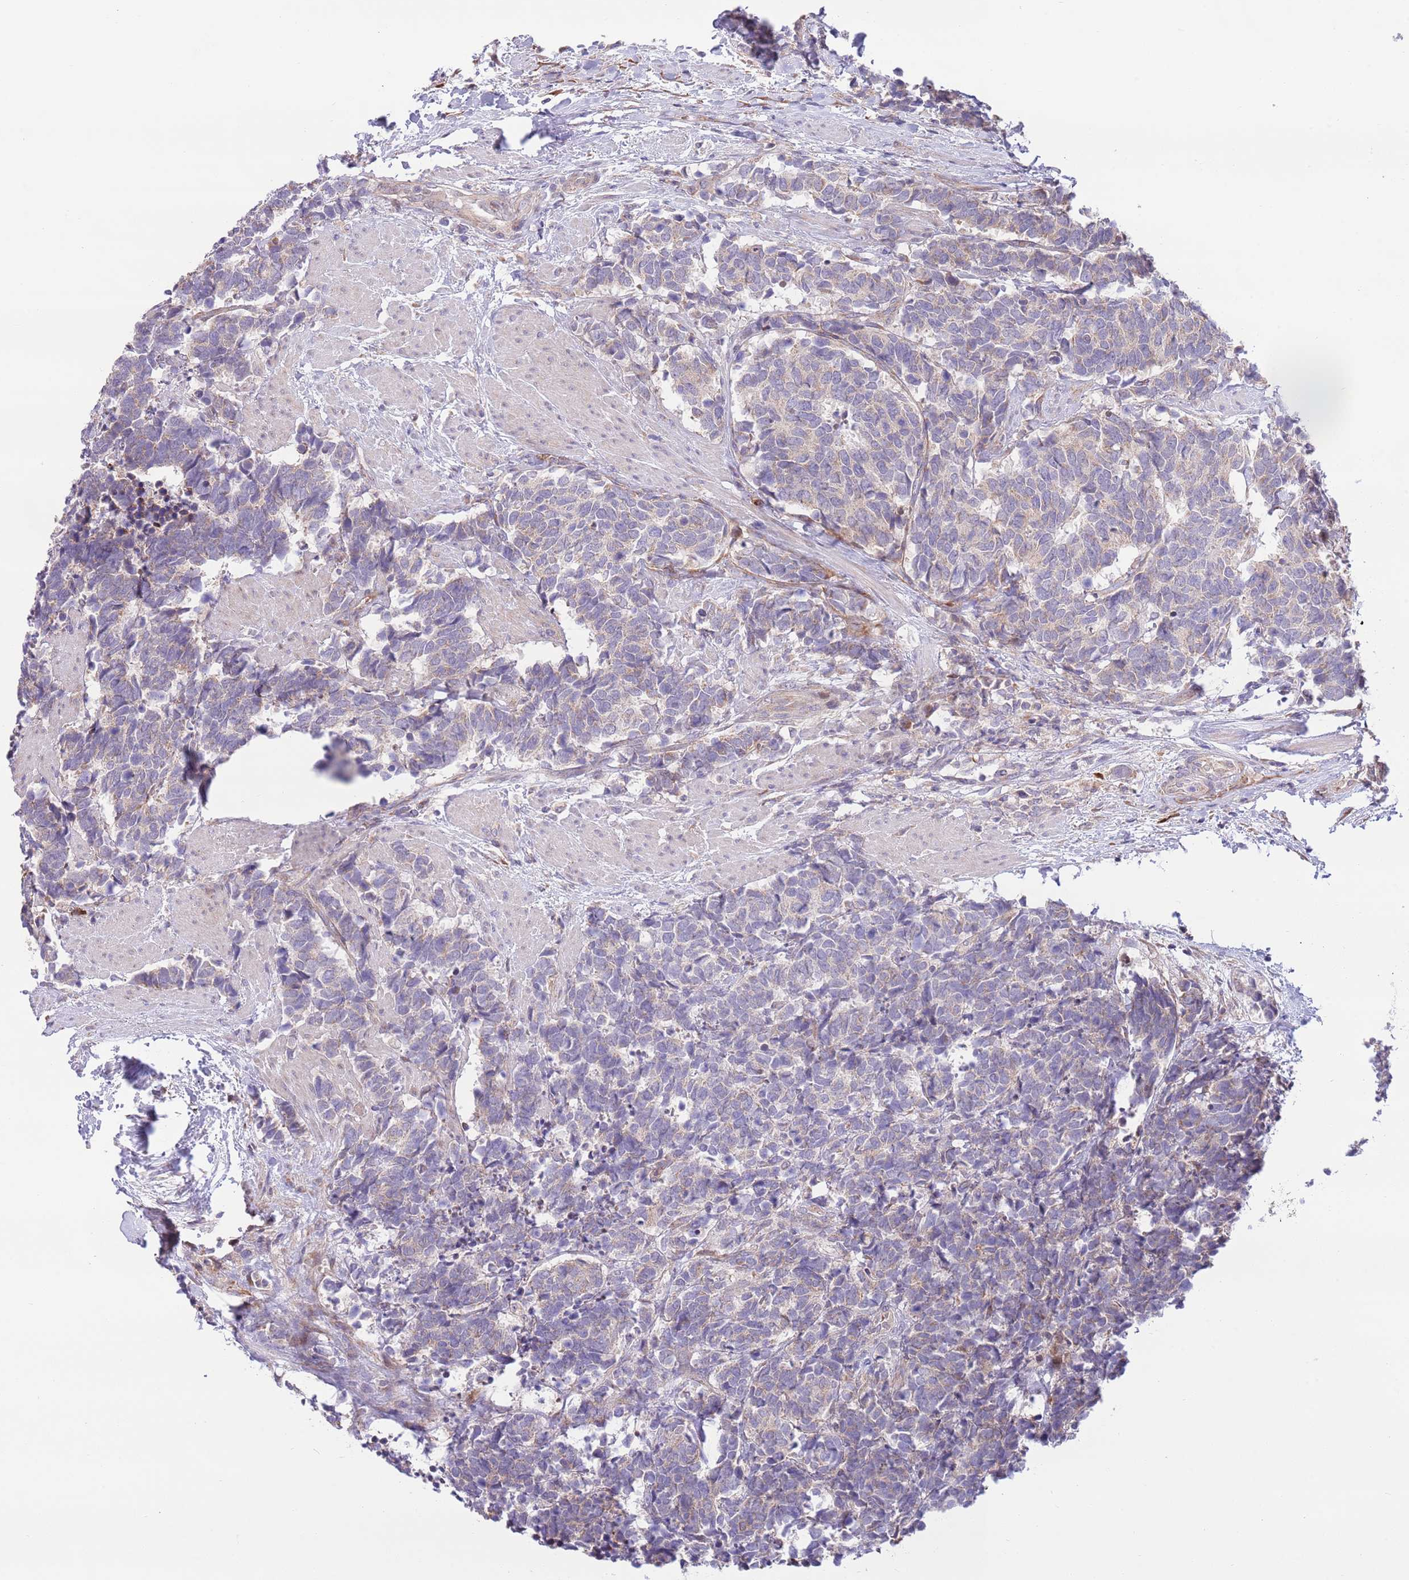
{"staining": {"intensity": "weak", "quantity": "25%-75%", "location": "cytoplasmic/membranous"}, "tissue": "carcinoid", "cell_type": "Tumor cells", "image_type": "cancer", "snomed": [{"axis": "morphology", "description": "Carcinoma, NOS"}, {"axis": "morphology", "description": "Carcinoid, malignant, NOS"}, {"axis": "topography", "description": "Prostate"}], "caption": "Human carcinoma stained with a protein marker shows weak staining in tumor cells.", "gene": "DAND5", "patient": {"sex": "male", "age": 57}}